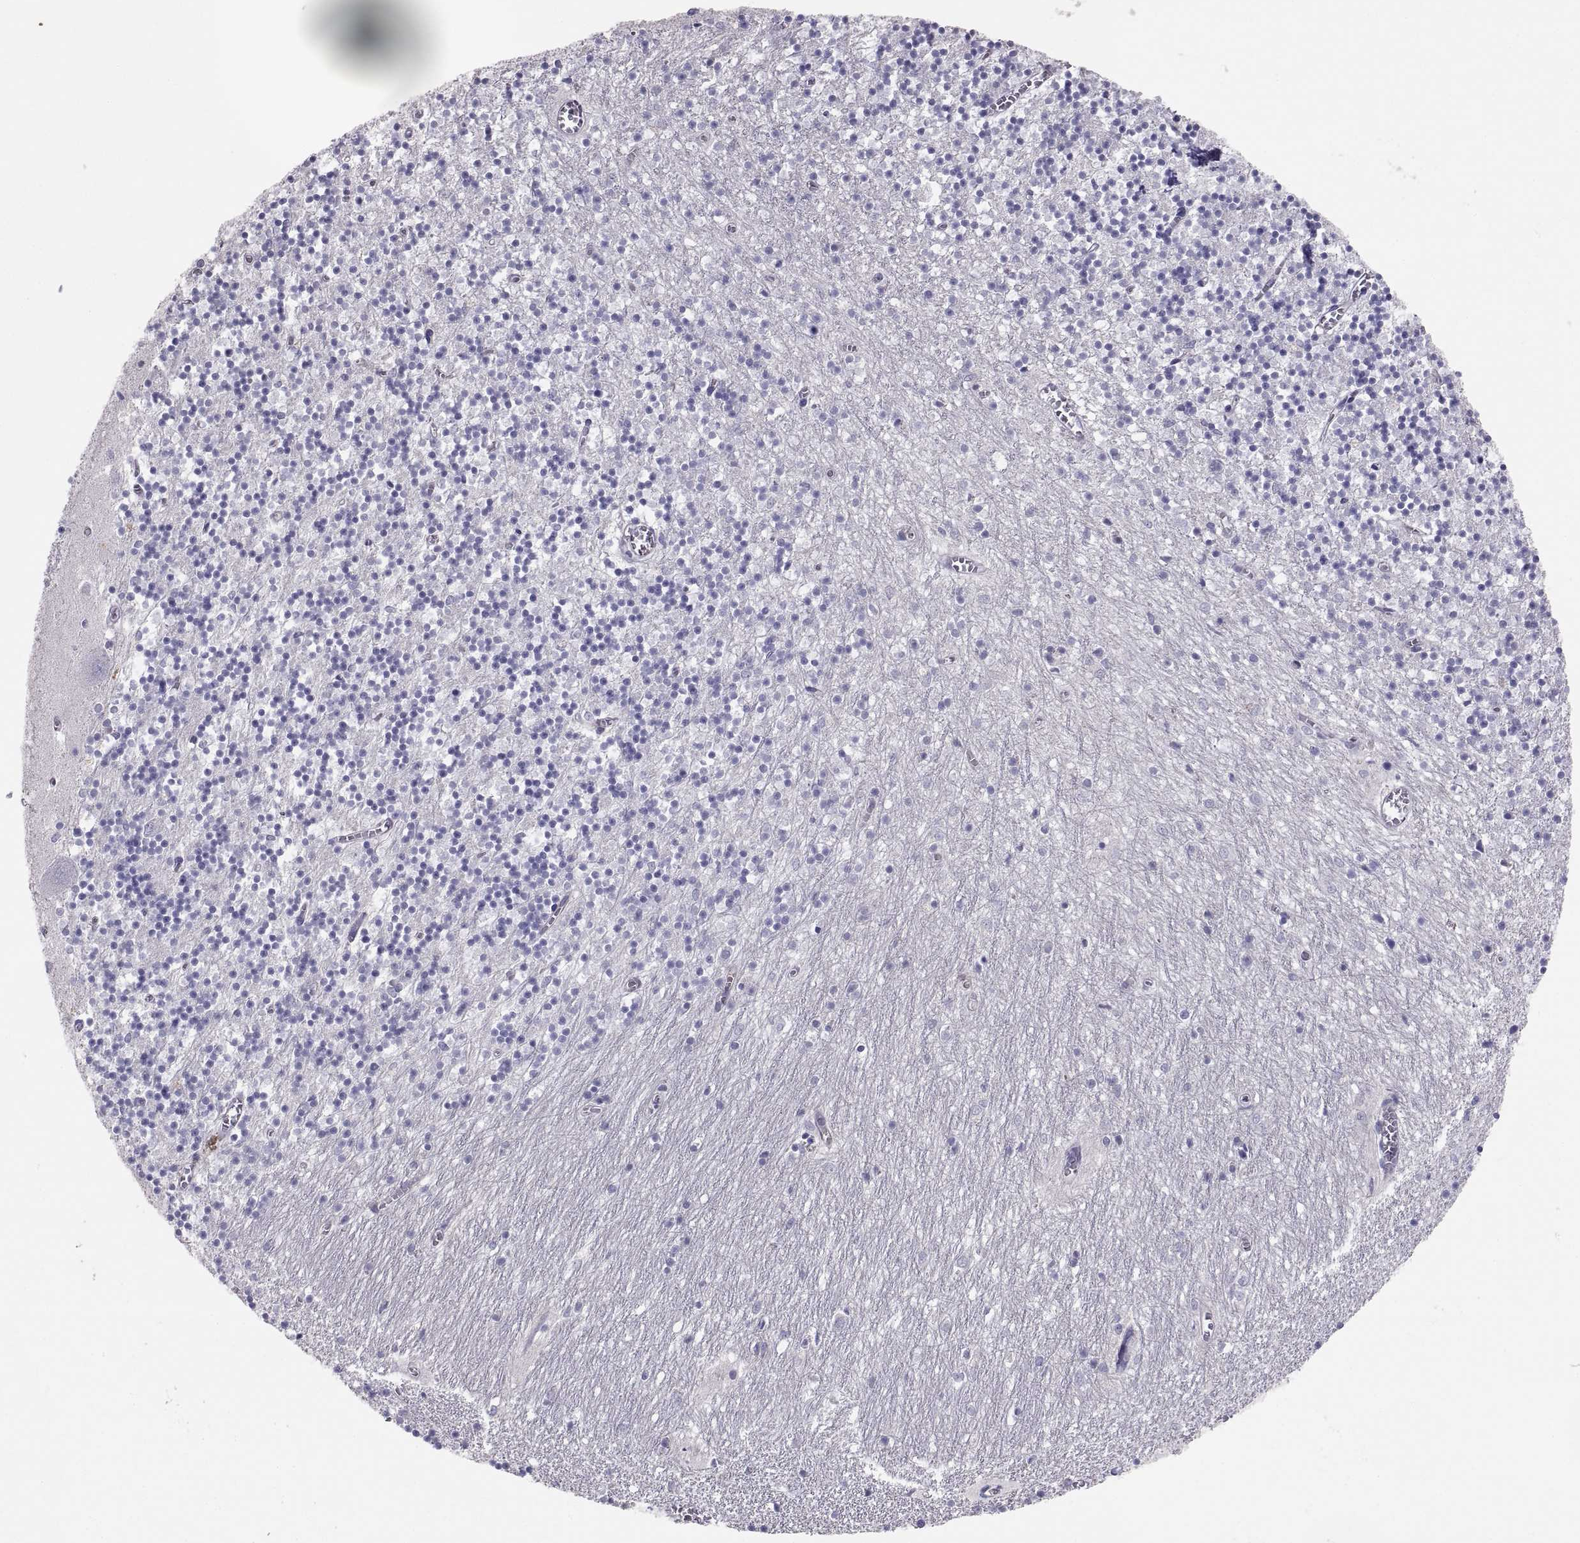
{"staining": {"intensity": "negative", "quantity": "none", "location": "none"}, "tissue": "cerebellum", "cell_type": "Cells in granular layer", "image_type": "normal", "snomed": [{"axis": "morphology", "description": "Normal tissue, NOS"}, {"axis": "topography", "description": "Cerebellum"}], "caption": "Immunohistochemistry image of normal cerebellum: cerebellum stained with DAB reveals no significant protein staining in cells in granular layer.", "gene": "RALB", "patient": {"sex": "female", "age": 64}}